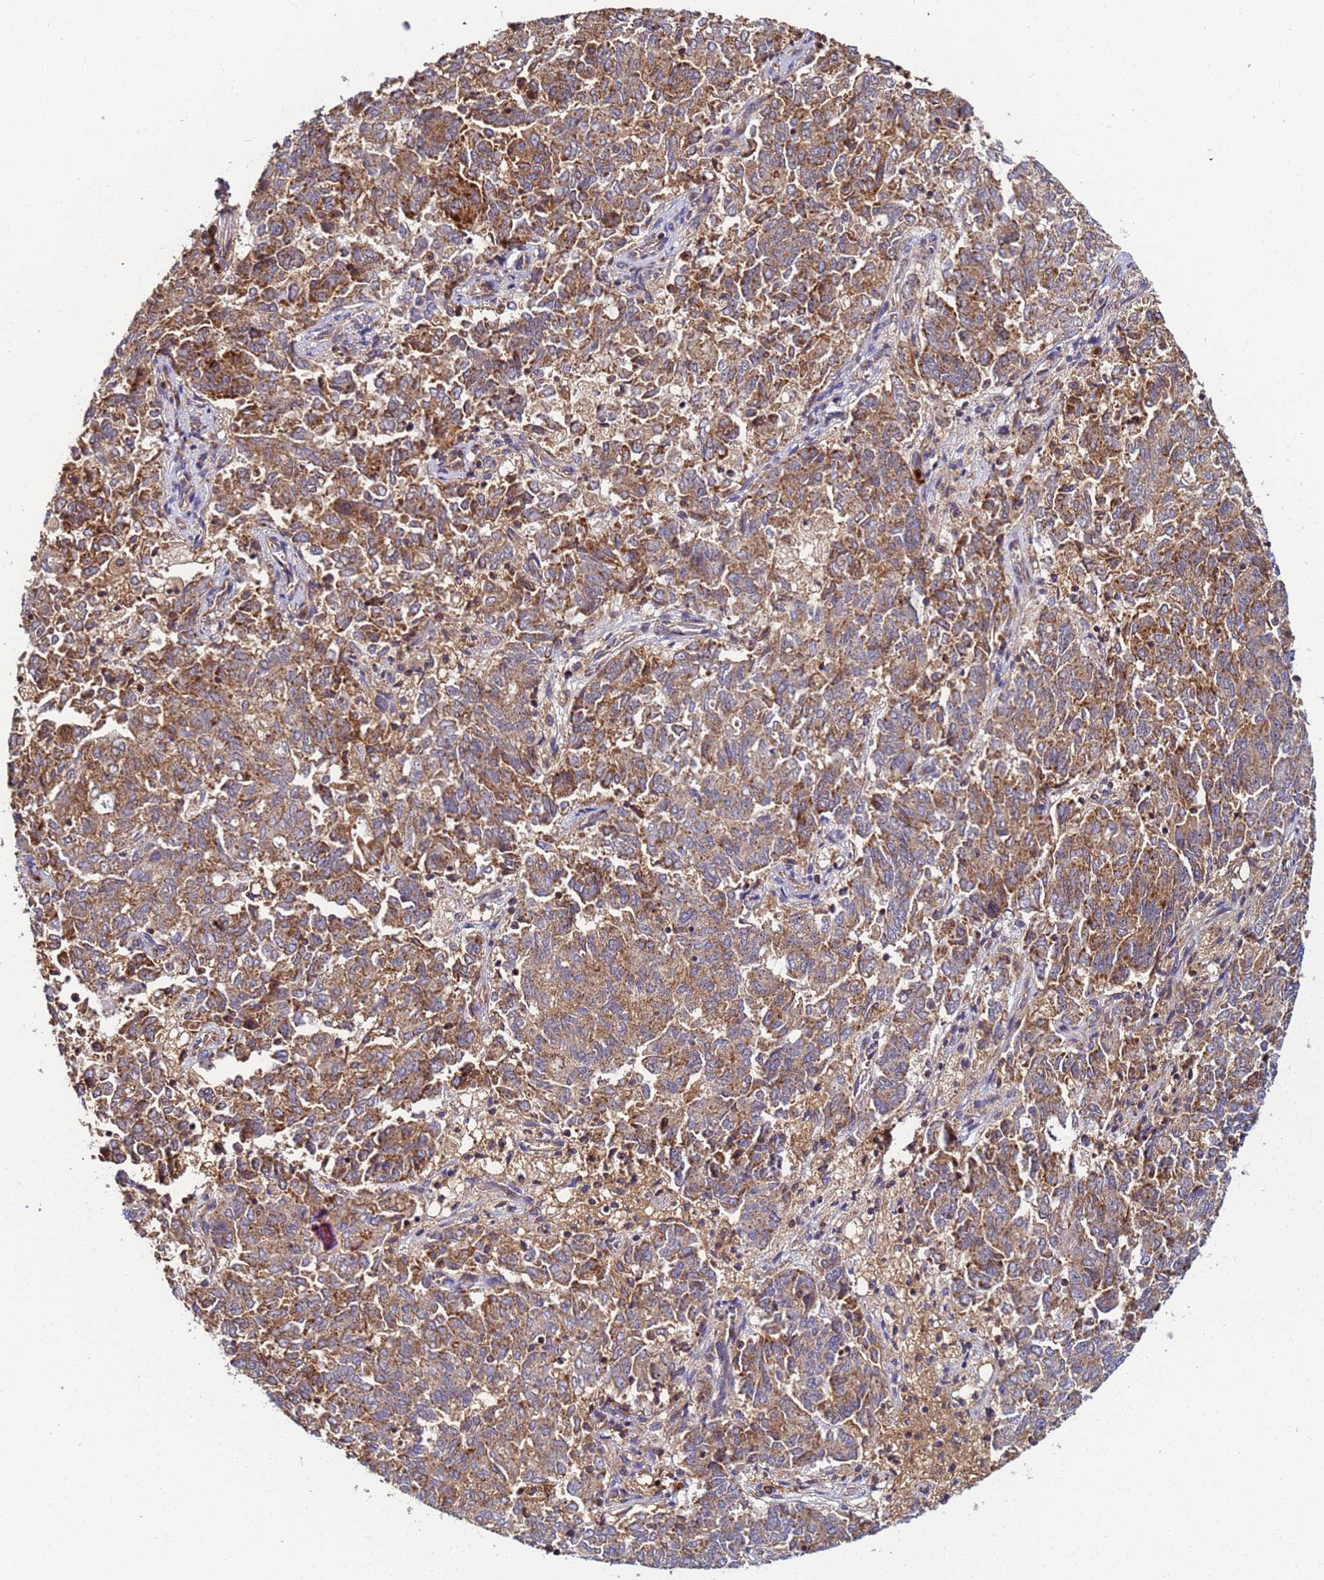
{"staining": {"intensity": "moderate", "quantity": ">75%", "location": "cytoplasmic/membranous"}, "tissue": "endometrial cancer", "cell_type": "Tumor cells", "image_type": "cancer", "snomed": [{"axis": "morphology", "description": "Adenocarcinoma, NOS"}, {"axis": "topography", "description": "Endometrium"}], "caption": "Protein expression analysis of human adenocarcinoma (endometrial) reveals moderate cytoplasmic/membranous staining in approximately >75% of tumor cells.", "gene": "CCDC127", "patient": {"sex": "female", "age": 80}}